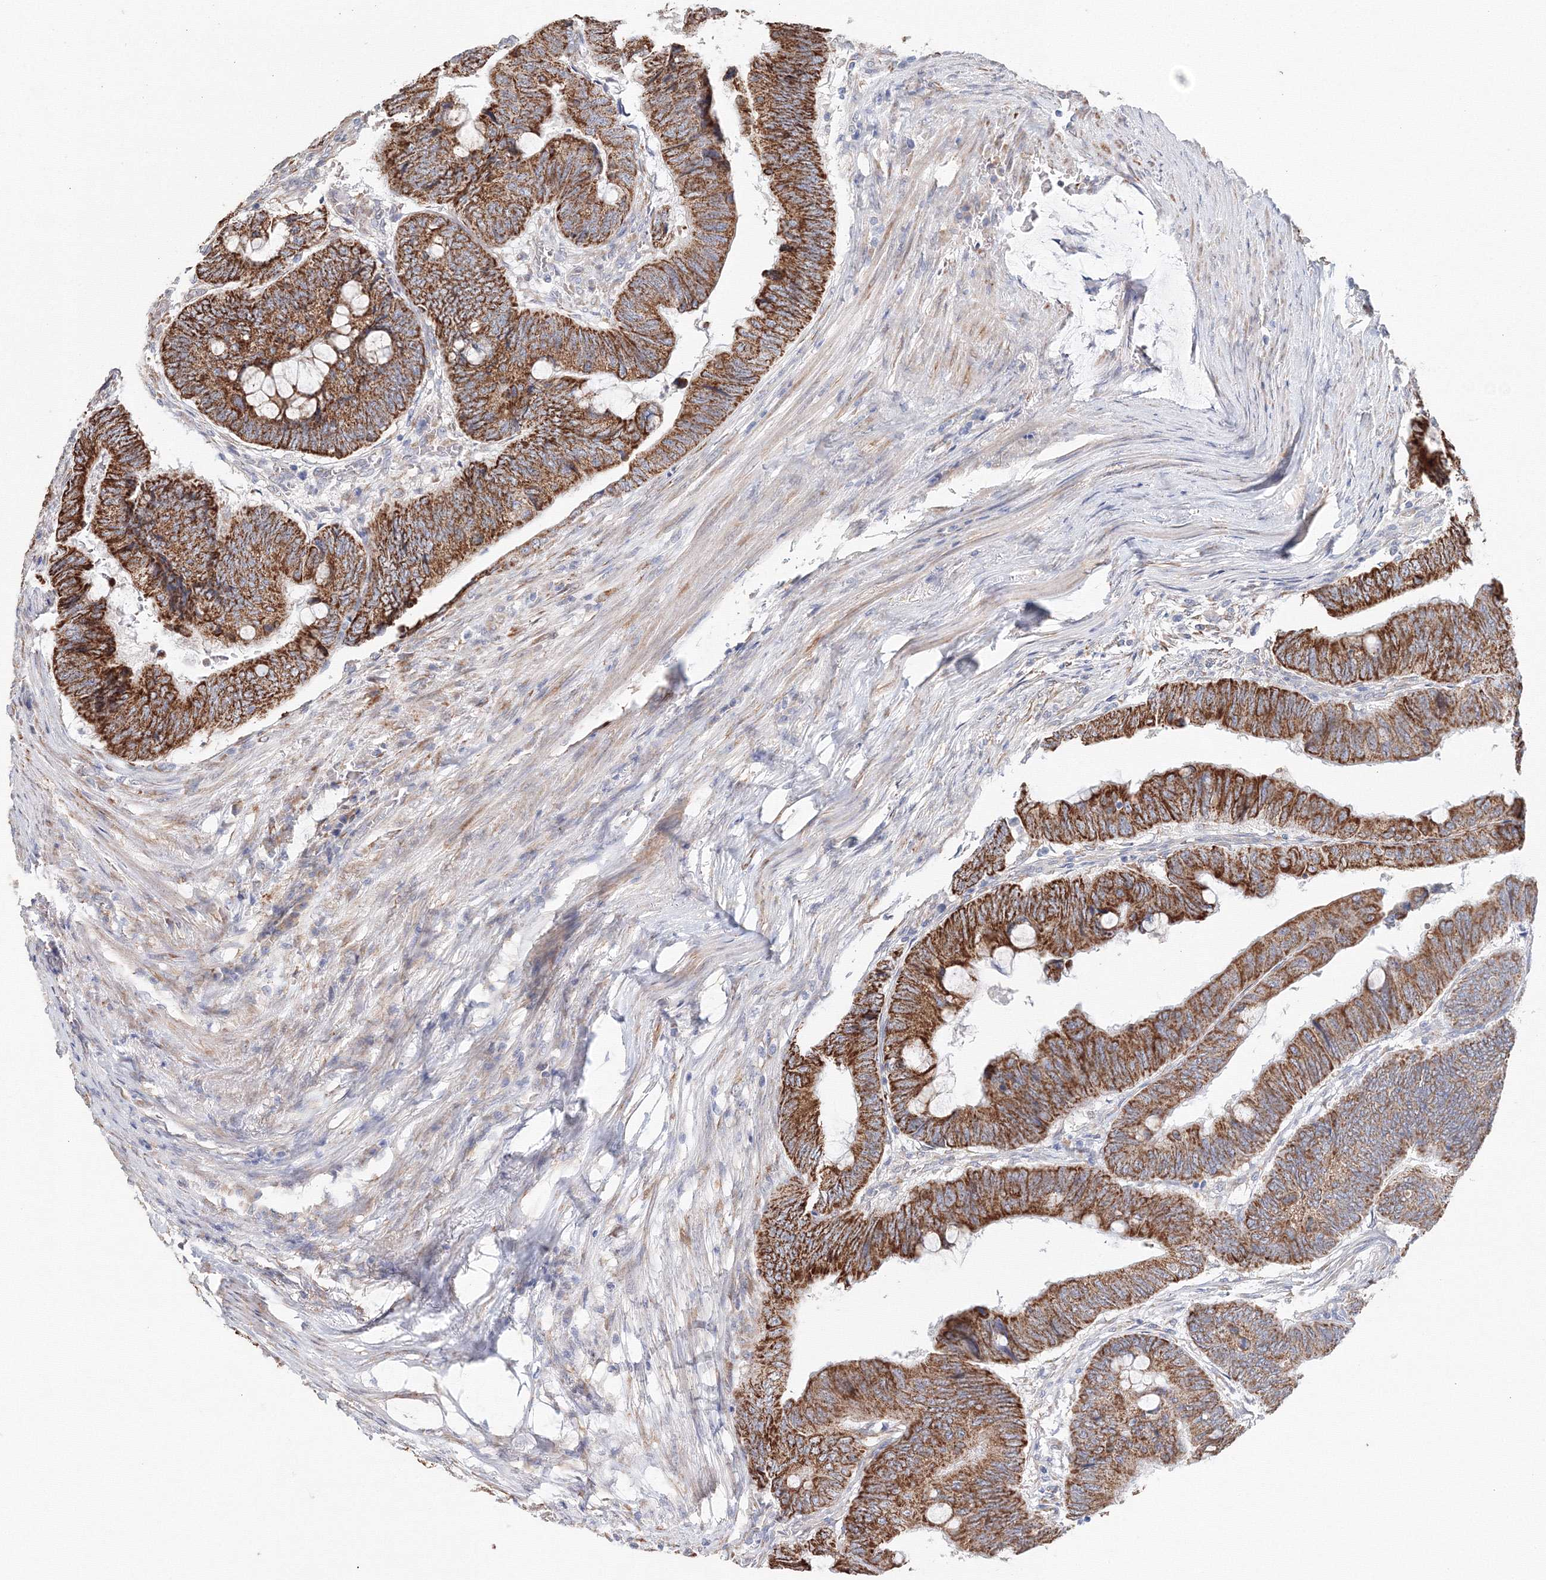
{"staining": {"intensity": "strong", "quantity": ">75%", "location": "cytoplasmic/membranous"}, "tissue": "colorectal cancer", "cell_type": "Tumor cells", "image_type": "cancer", "snomed": [{"axis": "morphology", "description": "Normal tissue, NOS"}, {"axis": "morphology", "description": "Adenocarcinoma, NOS"}, {"axis": "topography", "description": "Rectum"}, {"axis": "topography", "description": "Peripheral nerve tissue"}], "caption": "Immunohistochemistry photomicrograph of adenocarcinoma (colorectal) stained for a protein (brown), which reveals high levels of strong cytoplasmic/membranous positivity in approximately >75% of tumor cells.", "gene": "DHRS12", "patient": {"sex": "male", "age": 92}}